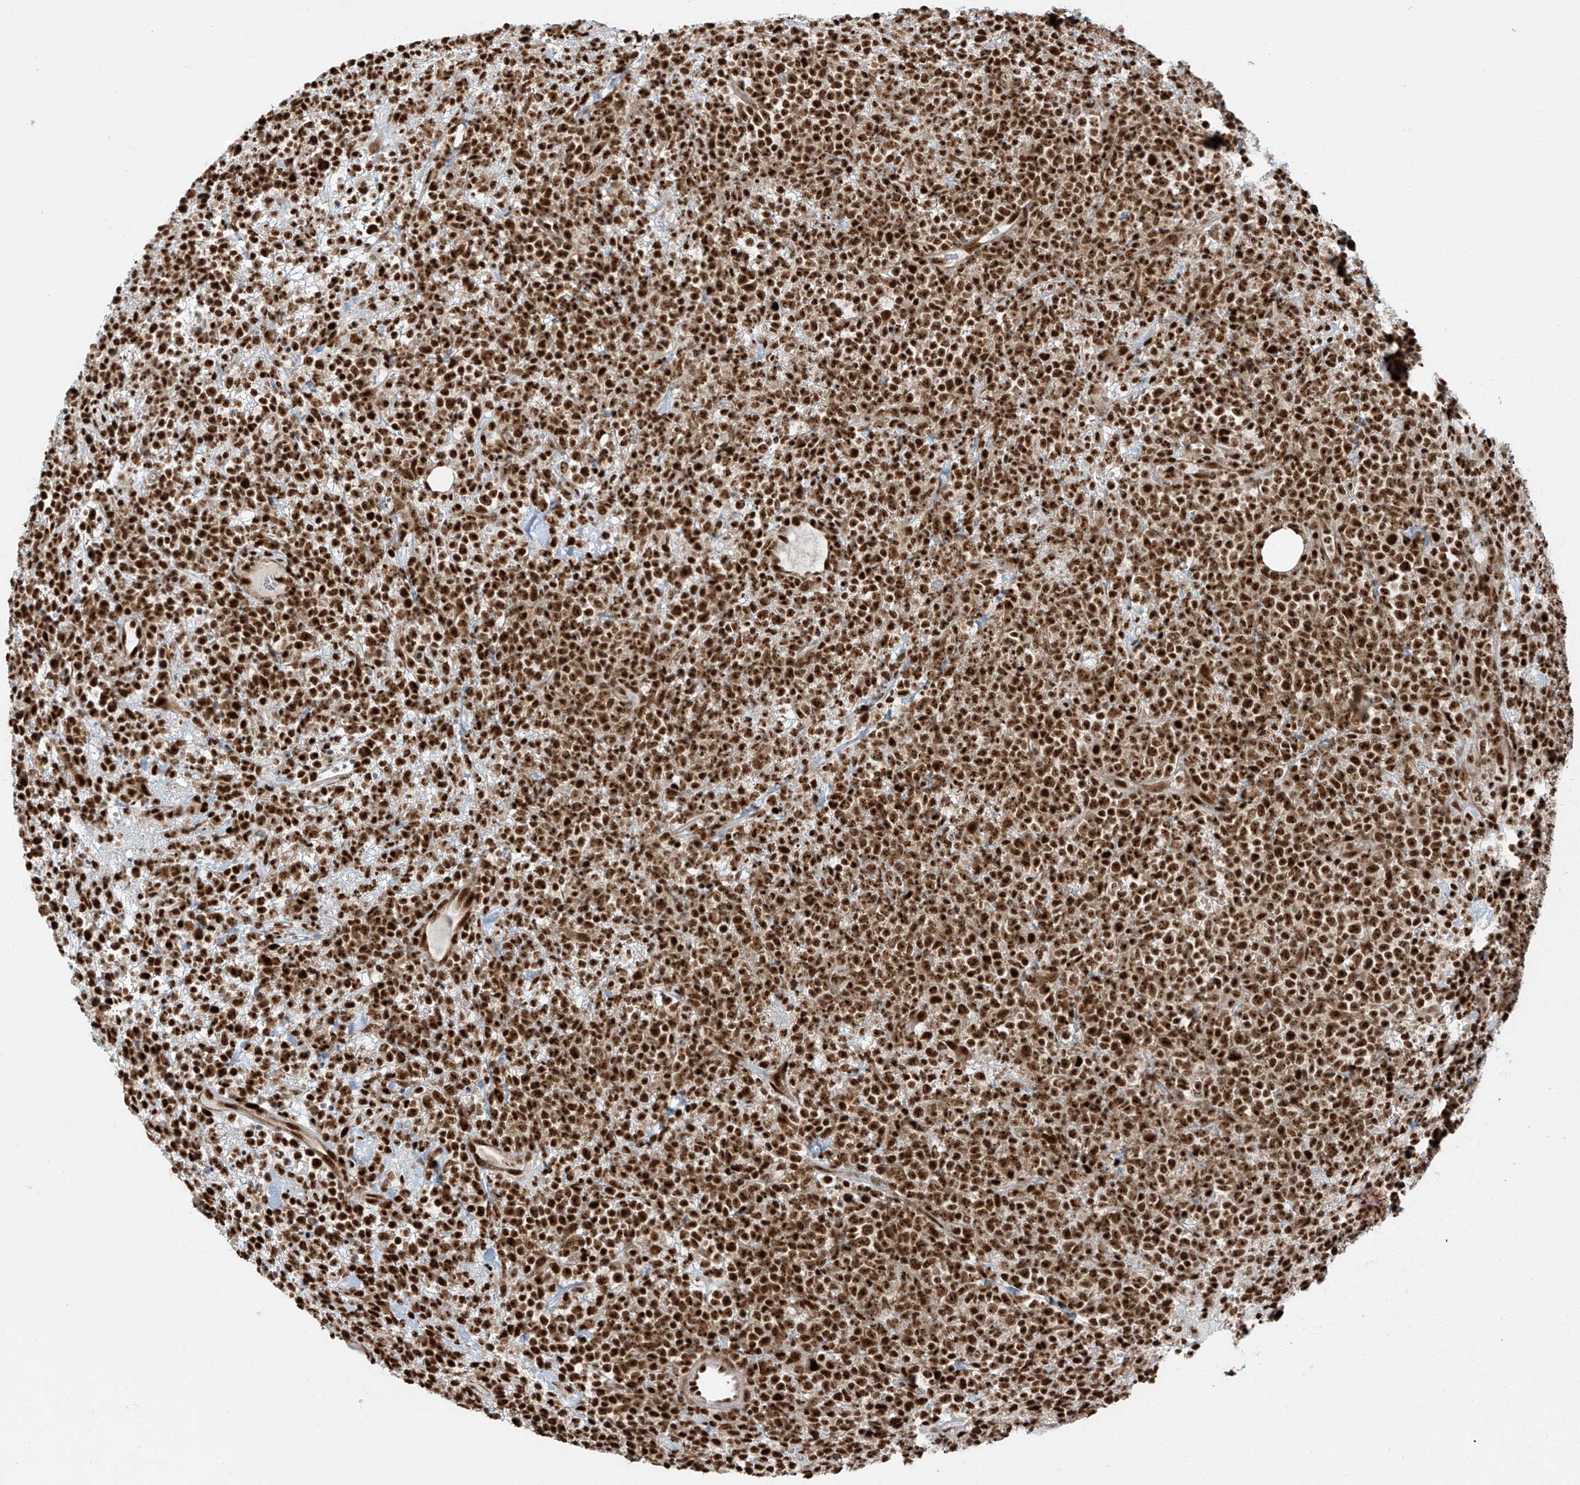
{"staining": {"intensity": "strong", "quantity": ">75%", "location": "nuclear"}, "tissue": "lymphoma", "cell_type": "Tumor cells", "image_type": "cancer", "snomed": [{"axis": "morphology", "description": "Malignant lymphoma, non-Hodgkin's type, High grade"}, {"axis": "topography", "description": "Colon"}], "caption": "Immunohistochemistry (DAB) staining of high-grade malignant lymphoma, non-Hodgkin's type exhibits strong nuclear protein positivity in approximately >75% of tumor cells.", "gene": "FAM193B", "patient": {"sex": "female", "age": 53}}